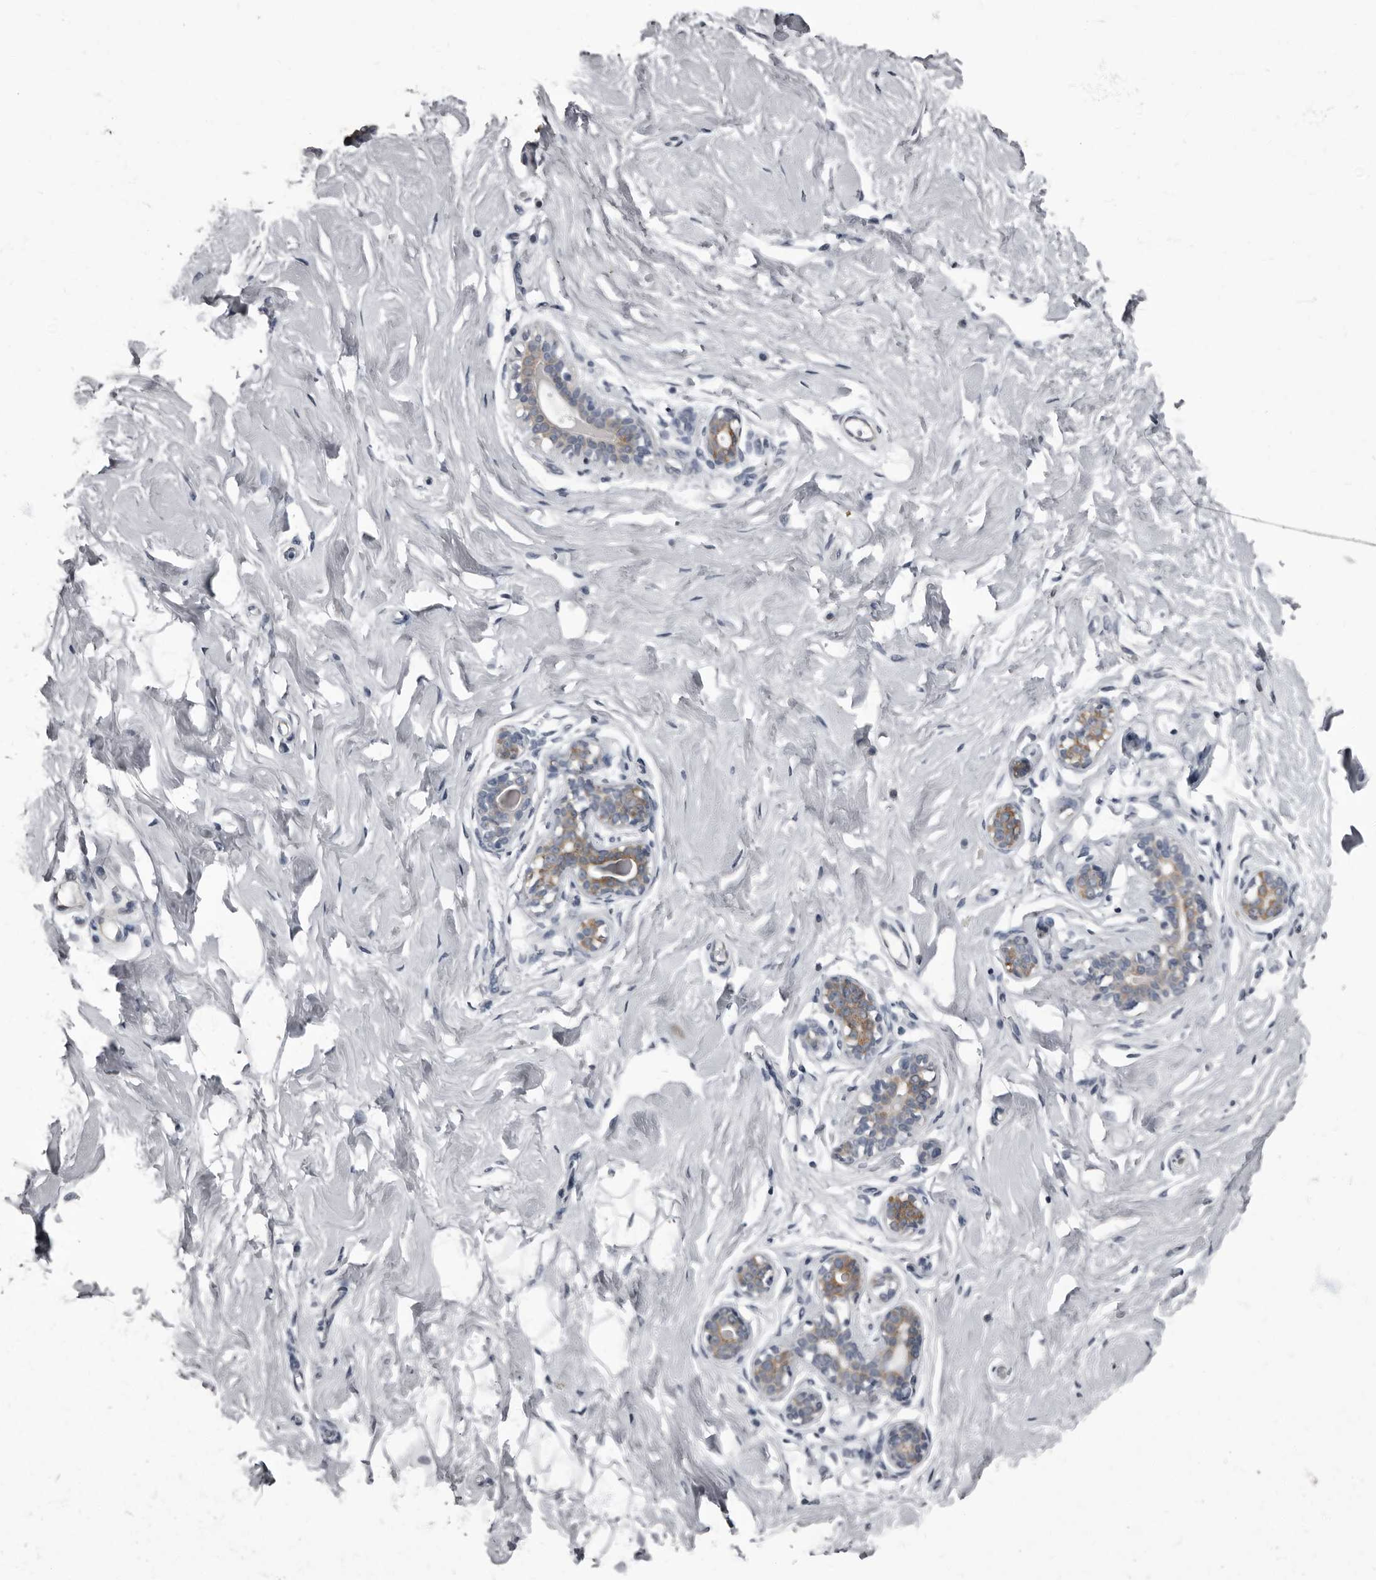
{"staining": {"intensity": "negative", "quantity": "none", "location": "none"}, "tissue": "breast", "cell_type": "Adipocytes", "image_type": "normal", "snomed": [{"axis": "morphology", "description": "Normal tissue, NOS"}, {"axis": "morphology", "description": "Adenoma, NOS"}, {"axis": "topography", "description": "Breast"}], "caption": "IHC photomicrograph of unremarkable breast: breast stained with DAB demonstrates no significant protein positivity in adipocytes.", "gene": "TPD52L1", "patient": {"sex": "female", "age": 23}}